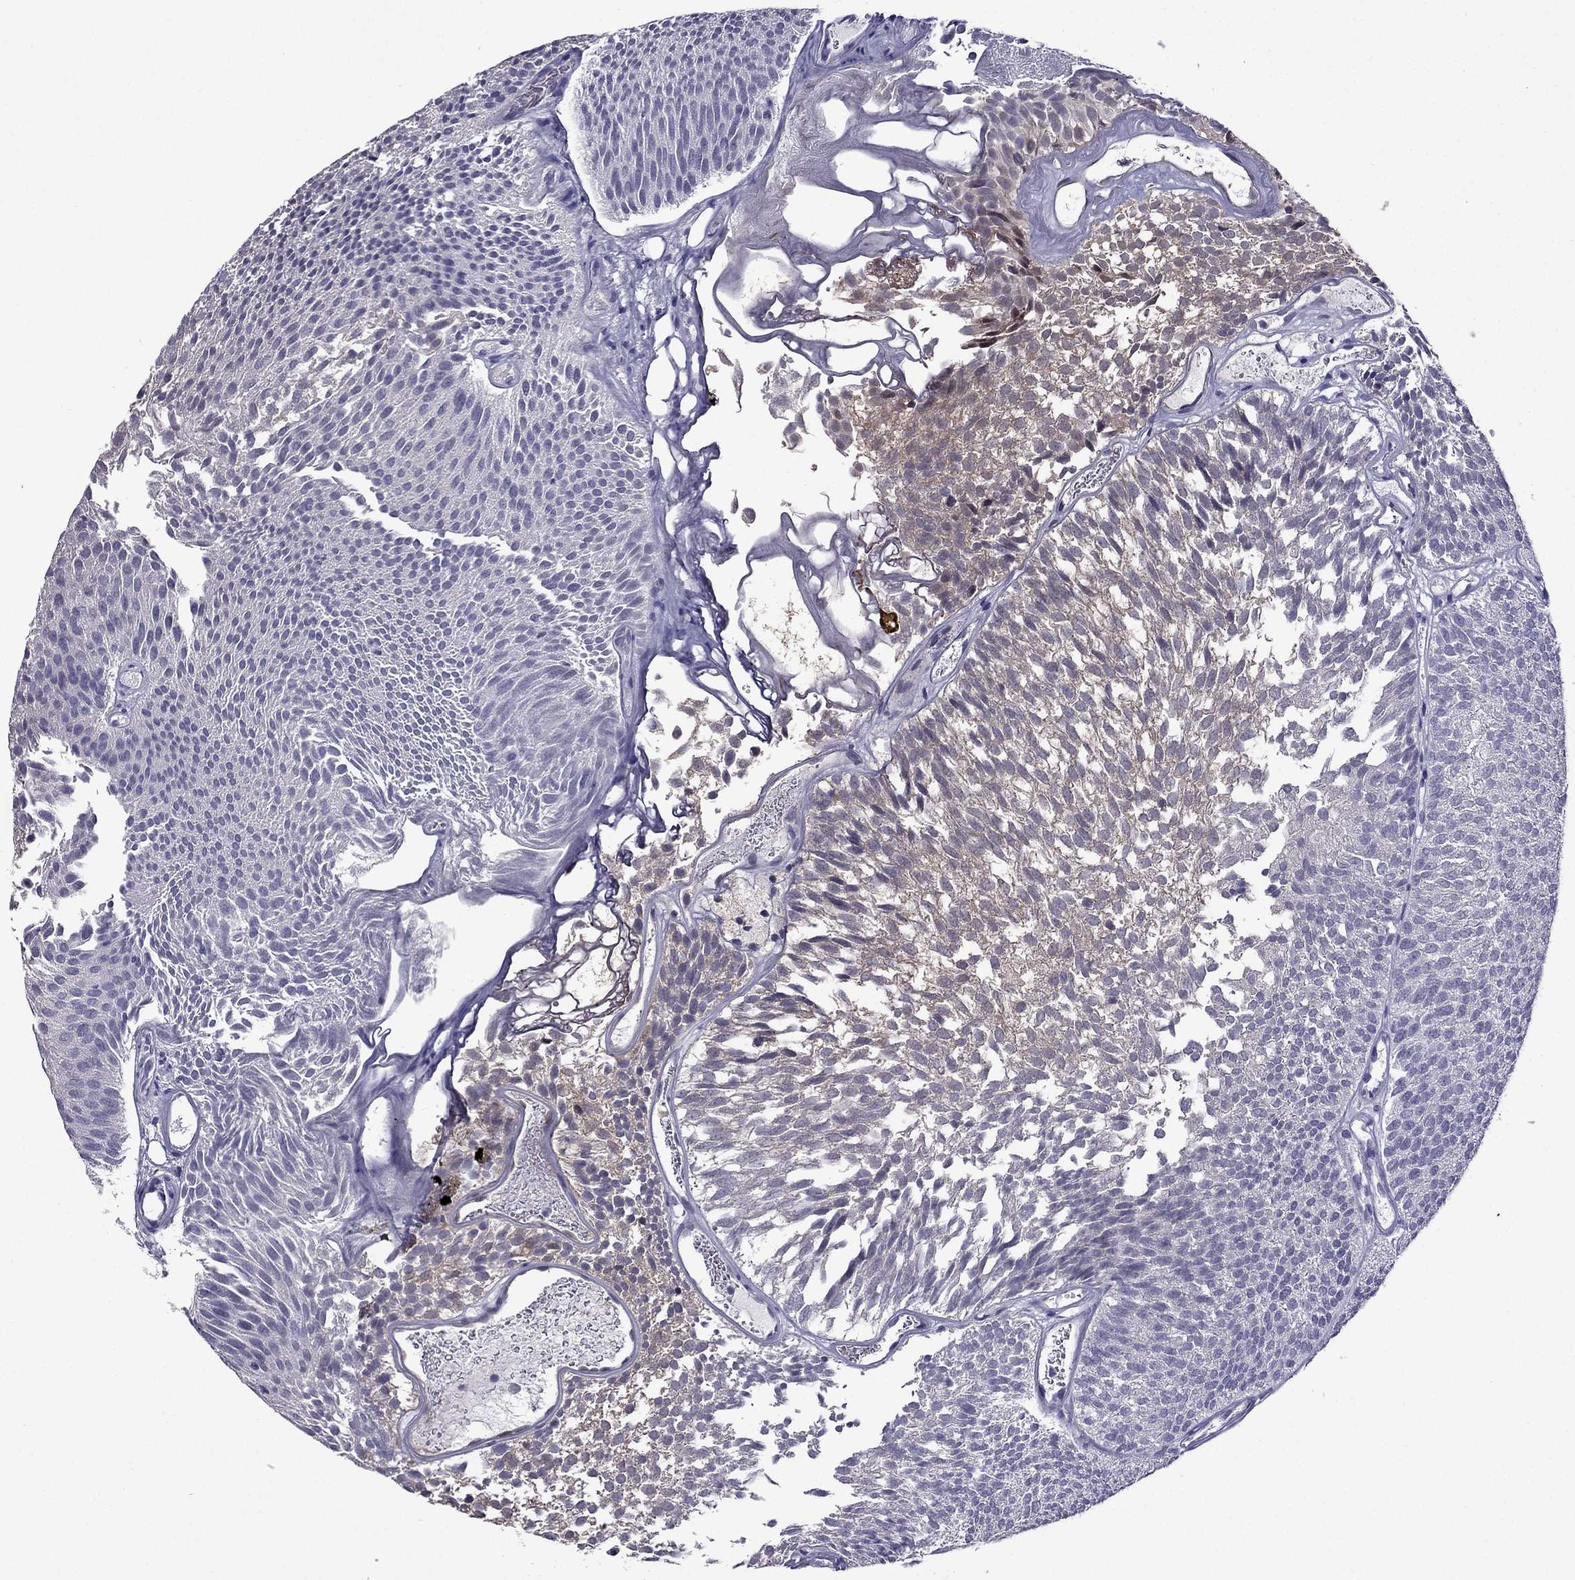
{"staining": {"intensity": "weak", "quantity": "25%-75%", "location": "cytoplasmic/membranous"}, "tissue": "urothelial cancer", "cell_type": "Tumor cells", "image_type": "cancer", "snomed": [{"axis": "morphology", "description": "Urothelial carcinoma, Low grade"}, {"axis": "topography", "description": "Urinary bladder"}], "caption": "Immunohistochemical staining of human urothelial cancer shows low levels of weak cytoplasmic/membranous protein expression in about 25%-75% of tumor cells.", "gene": "CDK5", "patient": {"sex": "male", "age": 52}}